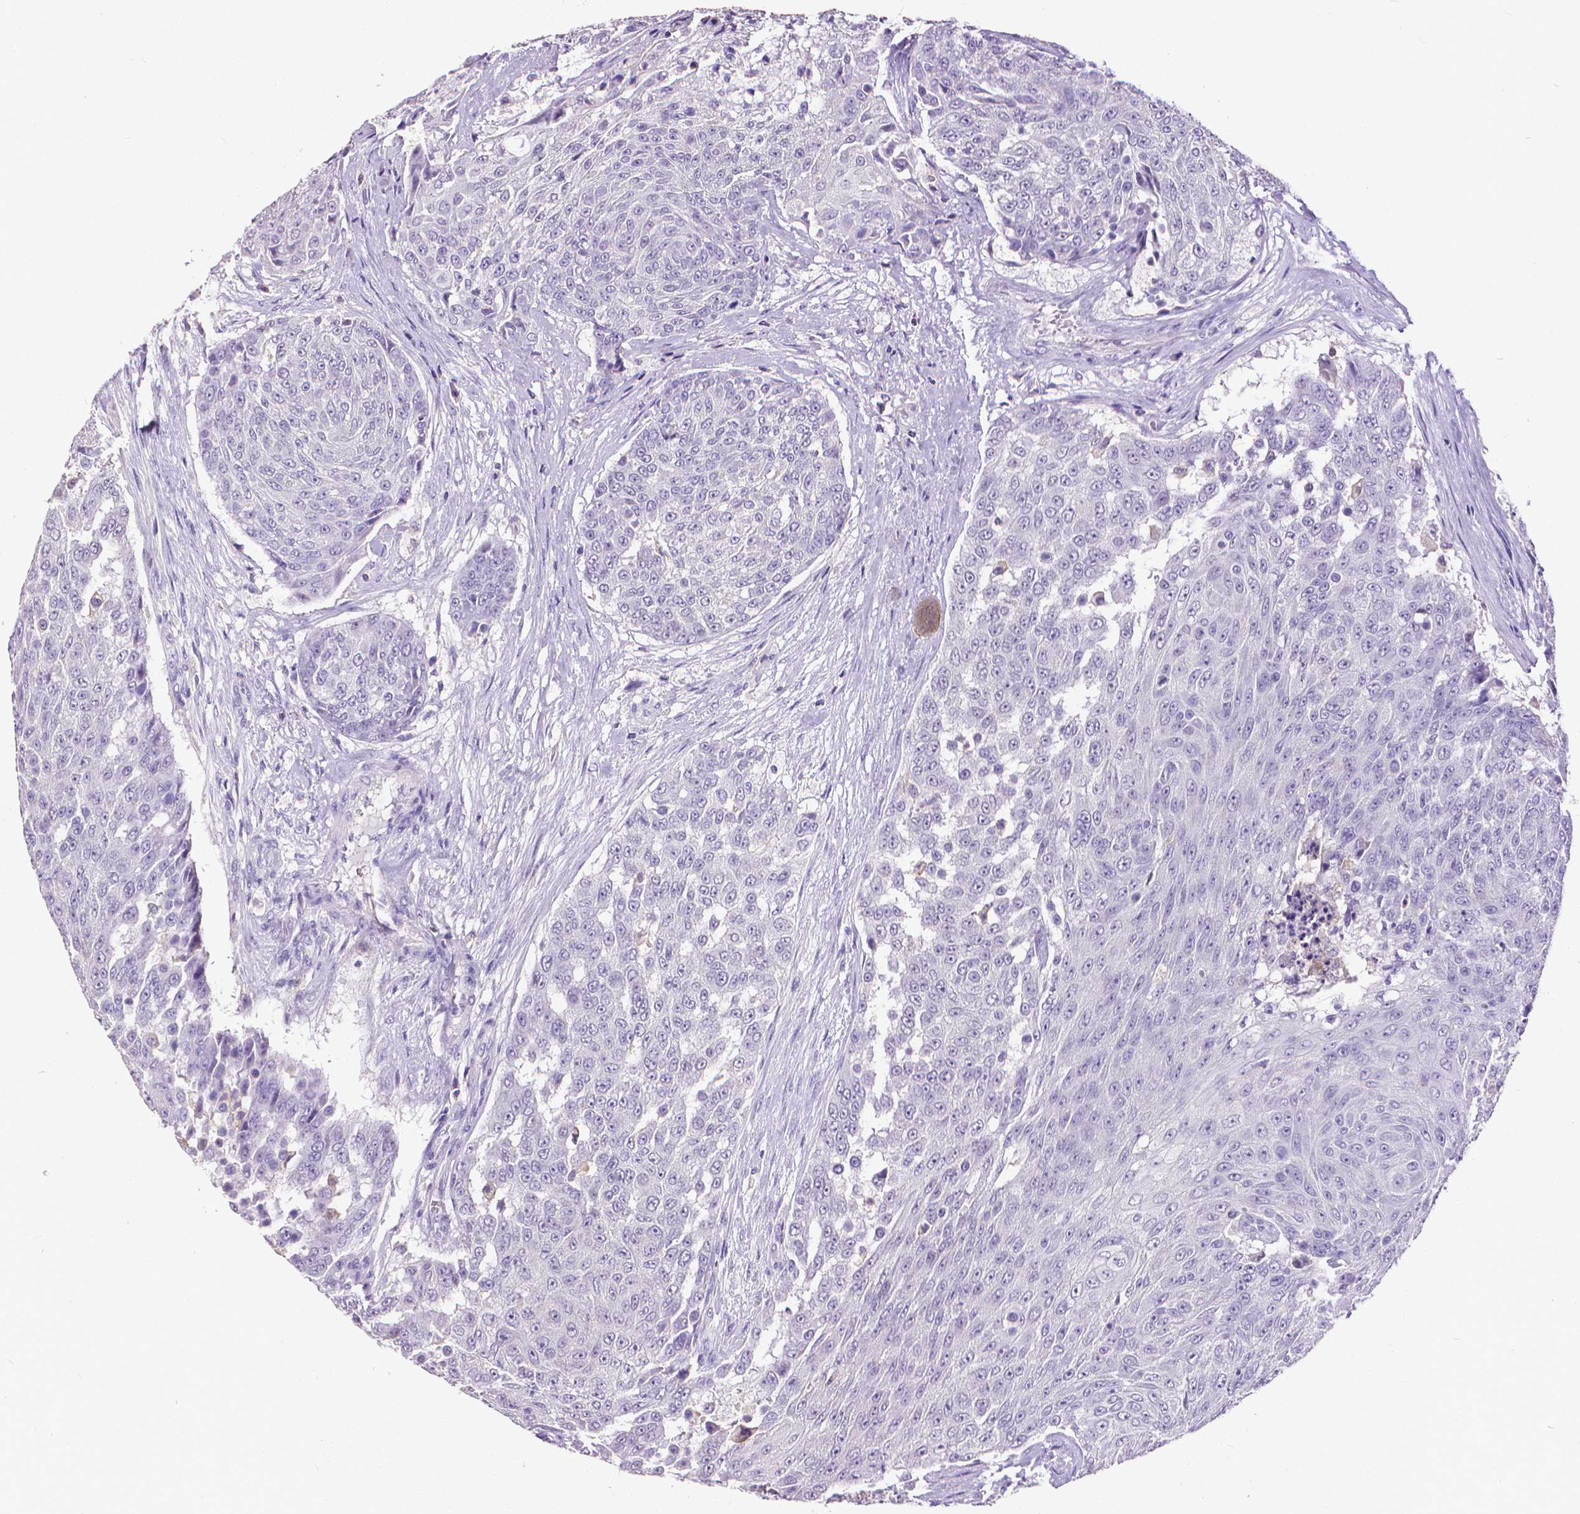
{"staining": {"intensity": "negative", "quantity": "none", "location": "none"}, "tissue": "urothelial cancer", "cell_type": "Tumor cells", "image_type": "cancer", "snomed": [{"axis": "morphology", "description": "Urothelial carcinoma, High grade"}, {"axis": "topography", "description": "Urinary bladder"}], "caption": "DAB (3,3'-diaminobenzidine) immunohistochemical staining of high-grade urothelial carcinoma exhibits no significant expression in tumor cells. (Brightfield microscopy of DAB (3,3'-diaminobenzidine) IHC at high magnification).", "gene": "CD4", "patient": {"sex": "female", "age": 63}}